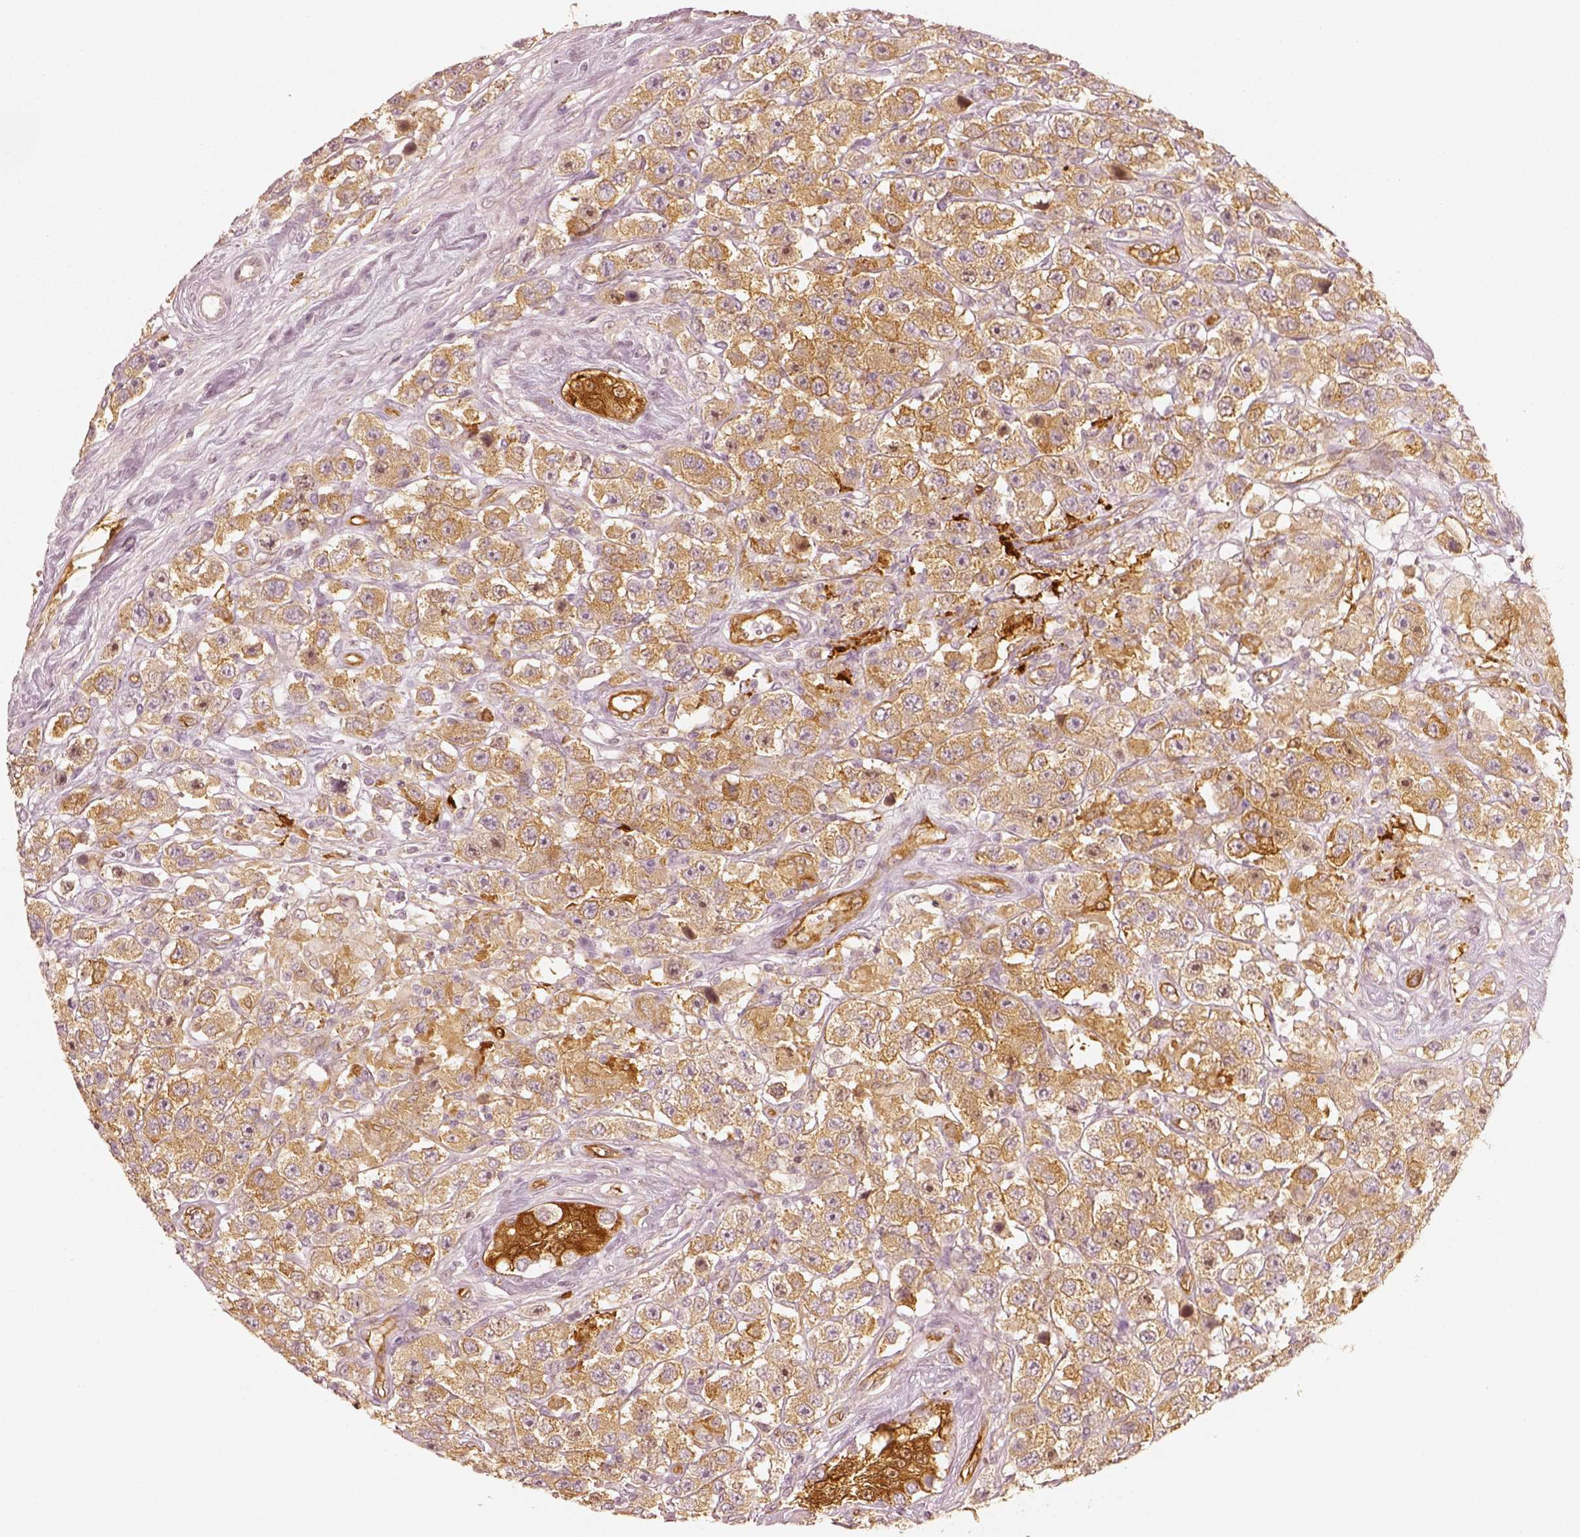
{"staining": {"intensity": "moderate", "quantity": ">75%", "location": "cytoplasmic/membranous"}, "tissue": "testis cancer", "cell_type": "Tumor cells", "image_type": "cancer", "snomed": [{"axis": "morphology", "description": "Seminoma, NOS"}, {"axis": "topography", "description": "Testis"}], "caption": "Immunohistochemistry (IHC) of testis cancer displays medium levels of moderate cytoplasmic/membranous staining in approximately >75% of tumor cells.", "gene": "FSCN1", "patient": {"sex": "male", "age": 45}}